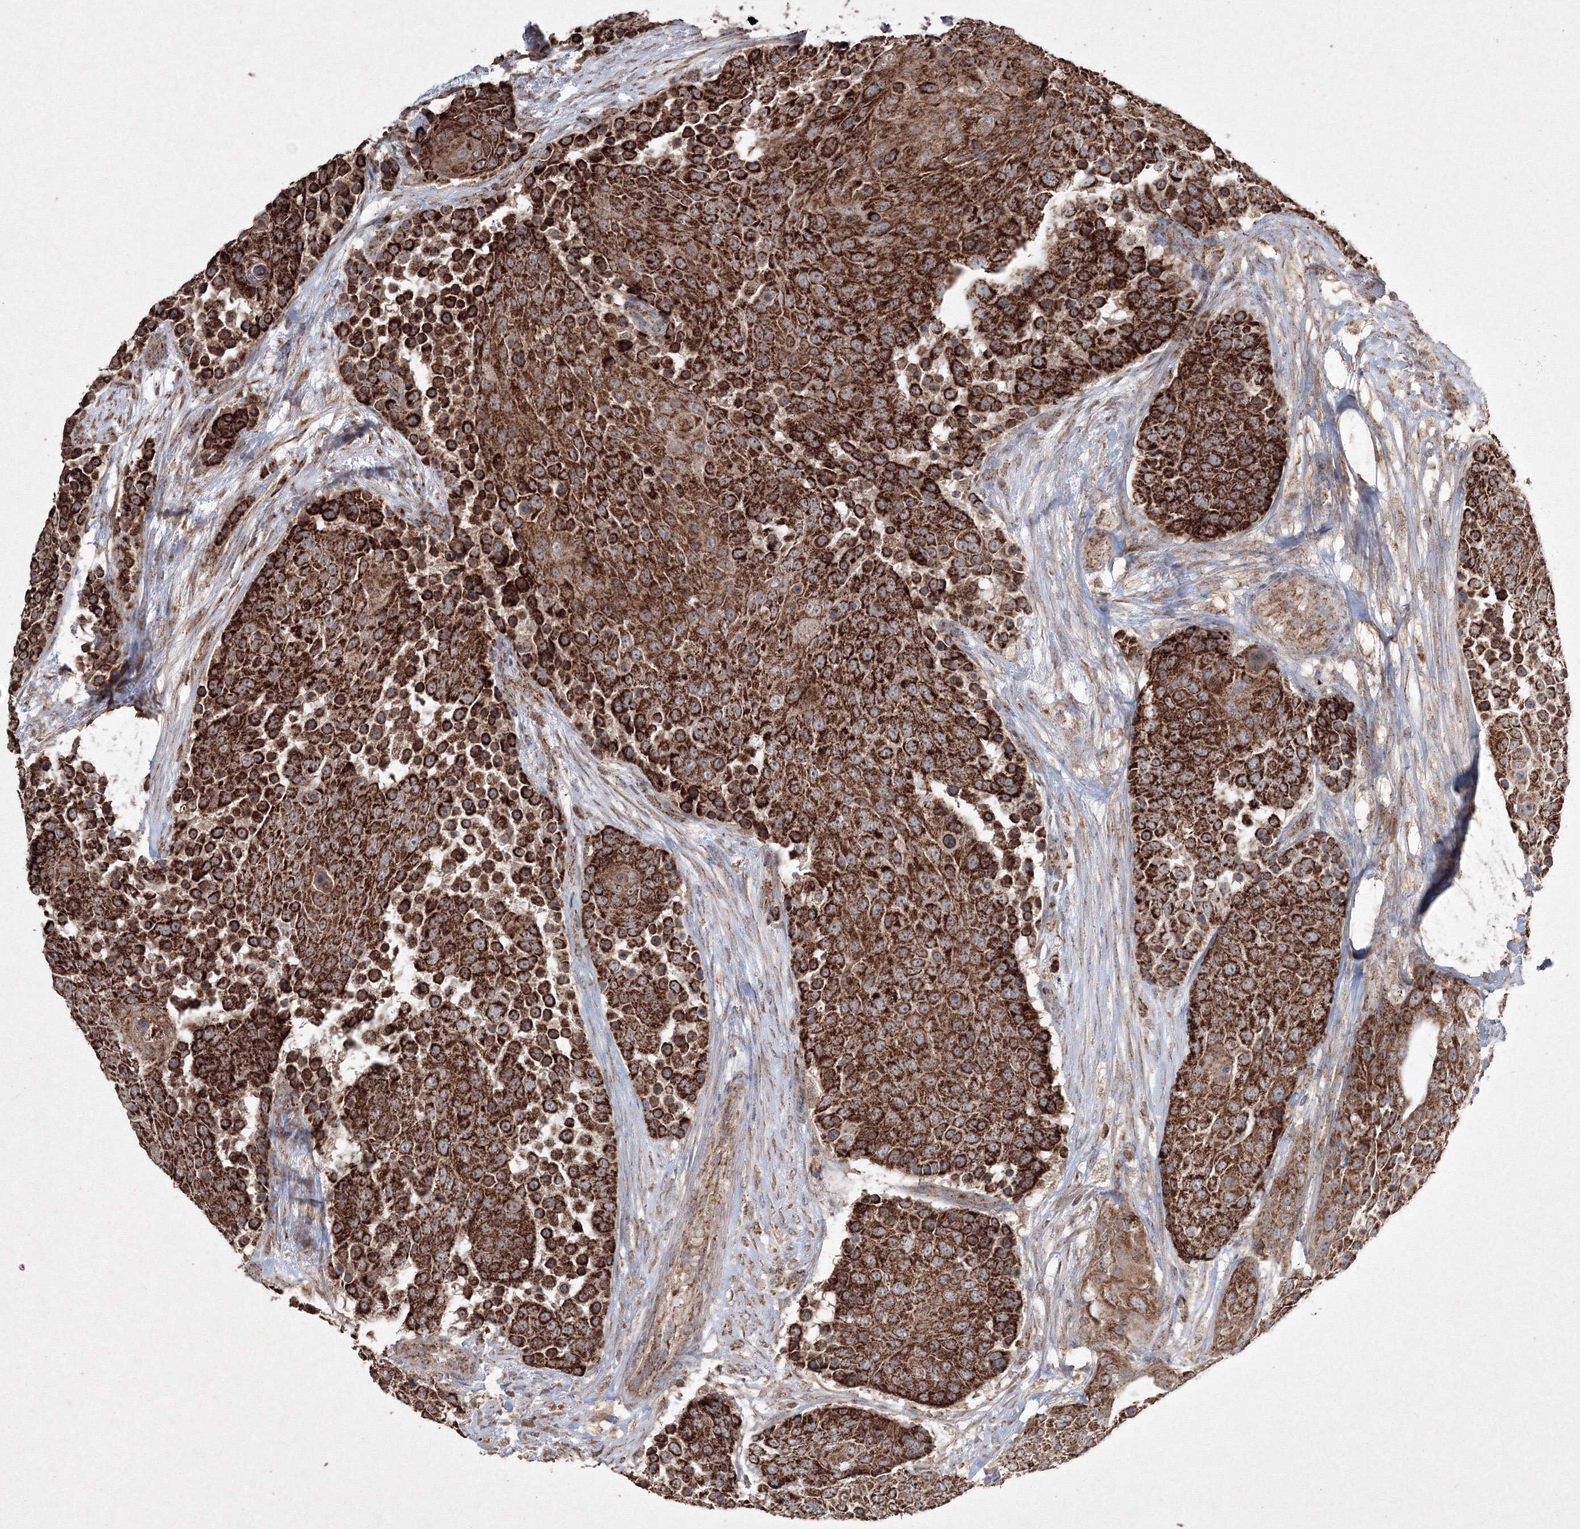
{"staining": {"intensity": "strong", "quantity": ">75%", "location": "cytoplasmic/membranous"}, "tissue": "urothelial cancer", "cell_type": "Tumor cells", "image_type": "cancer", "snomed": [{"axis": "morphology", "description": "Urothelial carcinoma, High grade"}, {"axis": "topography", "description": "Urinary bladder"}], "caption": "A micrograph of human high-grade urothelial carcinoma stained for a protein shows strong cytoplasmic/membranous brown staining in tumor cells.", "gene": "GRSF1", "patient": {"sex": "female", "age": 63}}